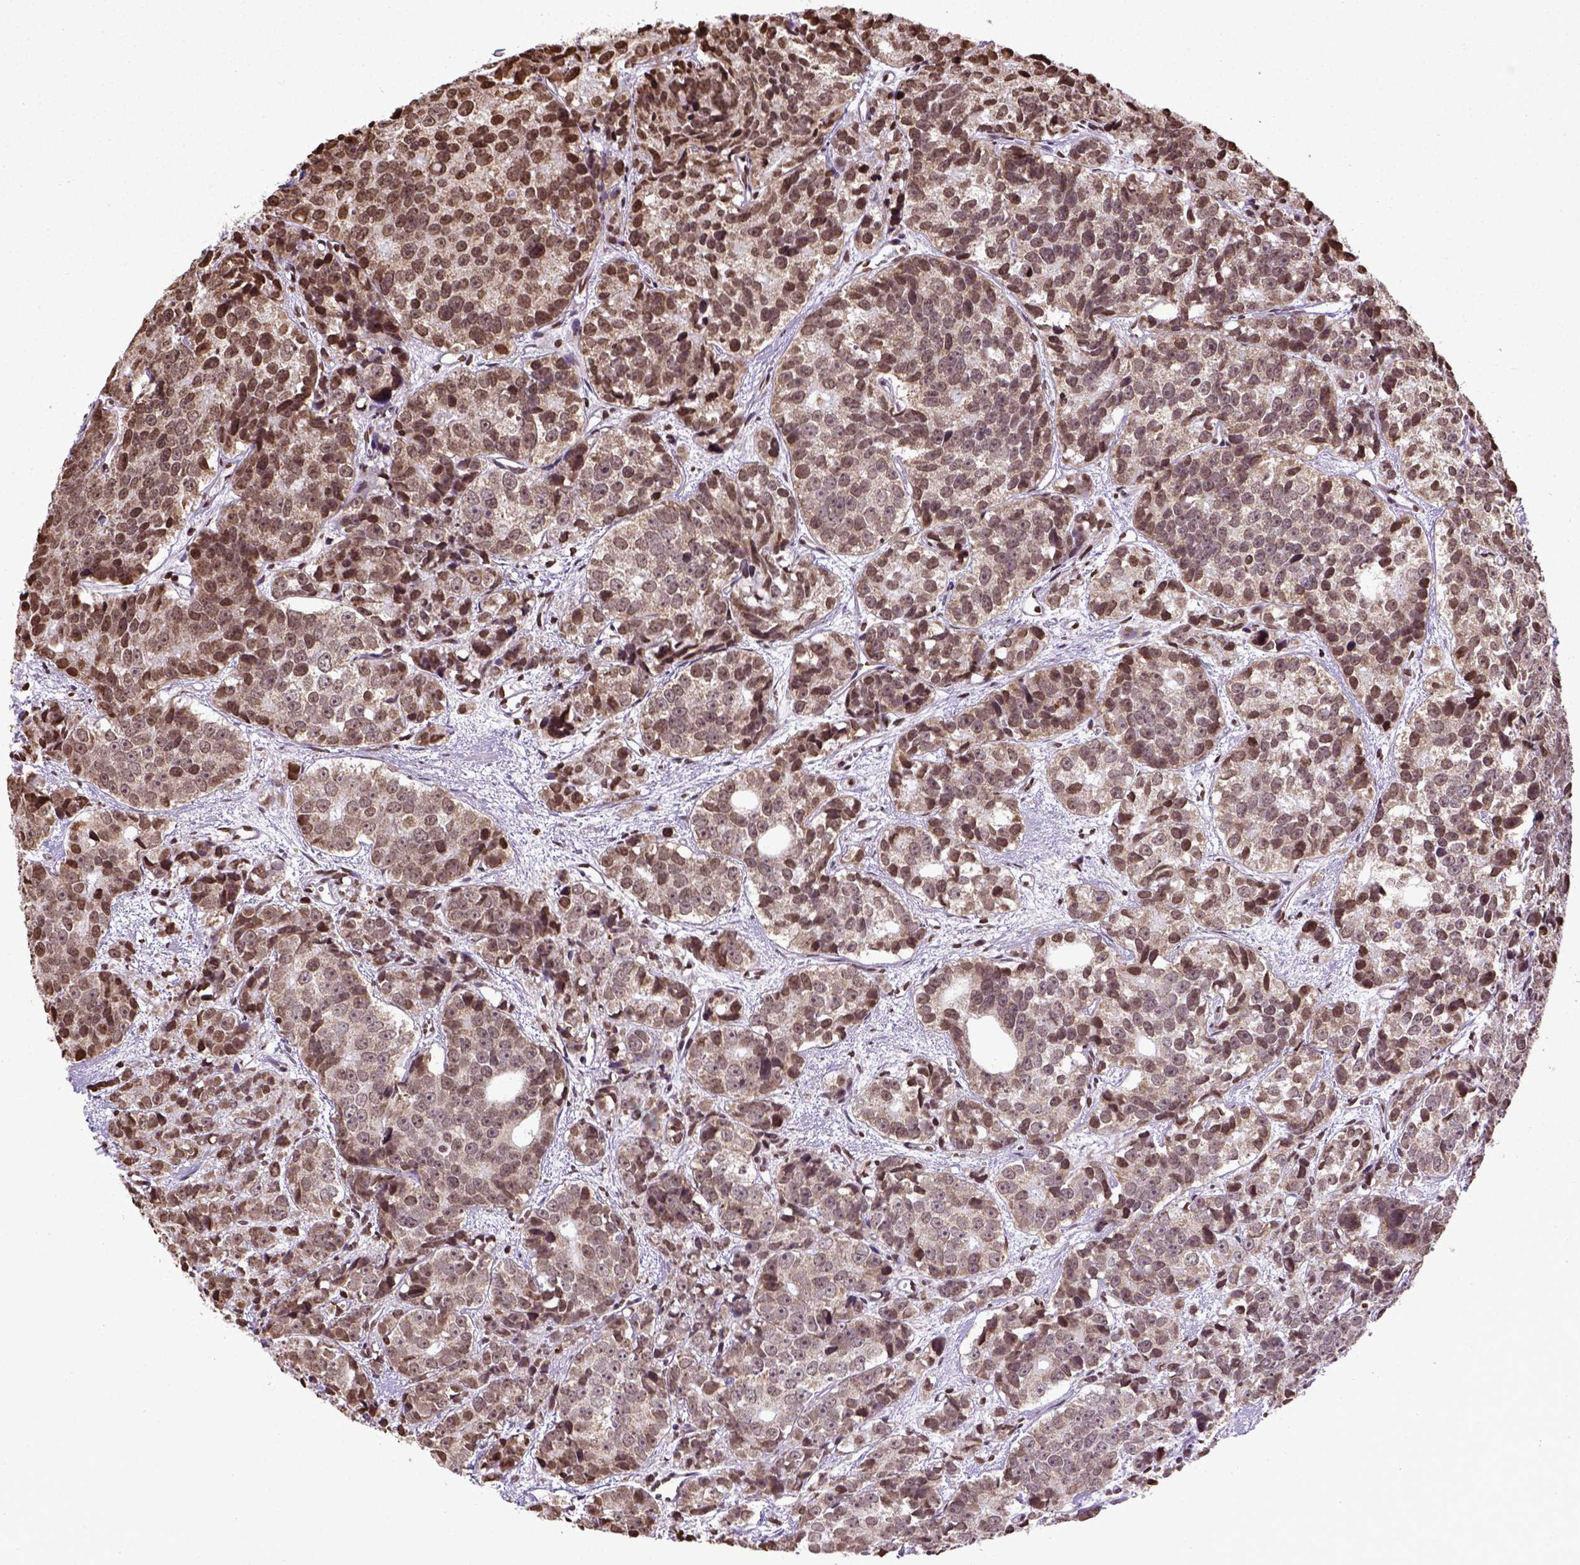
{"staining": {"intensity": "moderate", "quantity": ">75%", "location": "nuclear"}, "tissue": "prostate cancer", "cell_type": "Tumor cells", "image_type": "cancer", "snomed": [{"axis": "morphology", "description": "Adenocarcinoma, High grade"}, {"axis": "topography", "description": "Prostate"}], "caption": "DAB (3,3'-diaminobenzidine) immunohistochemical staining of human prostate adenocarcinoma (high-grade) exhibits moderate nuclear protein staining in about >75% of tumor cells. The protein is stained brown, and the nuclei are stained in blue (DAB IHC with brightfield microscopy, high magnification).", "gene": "ZNF75D", "patient": {"sex": "male", "age": 77}}